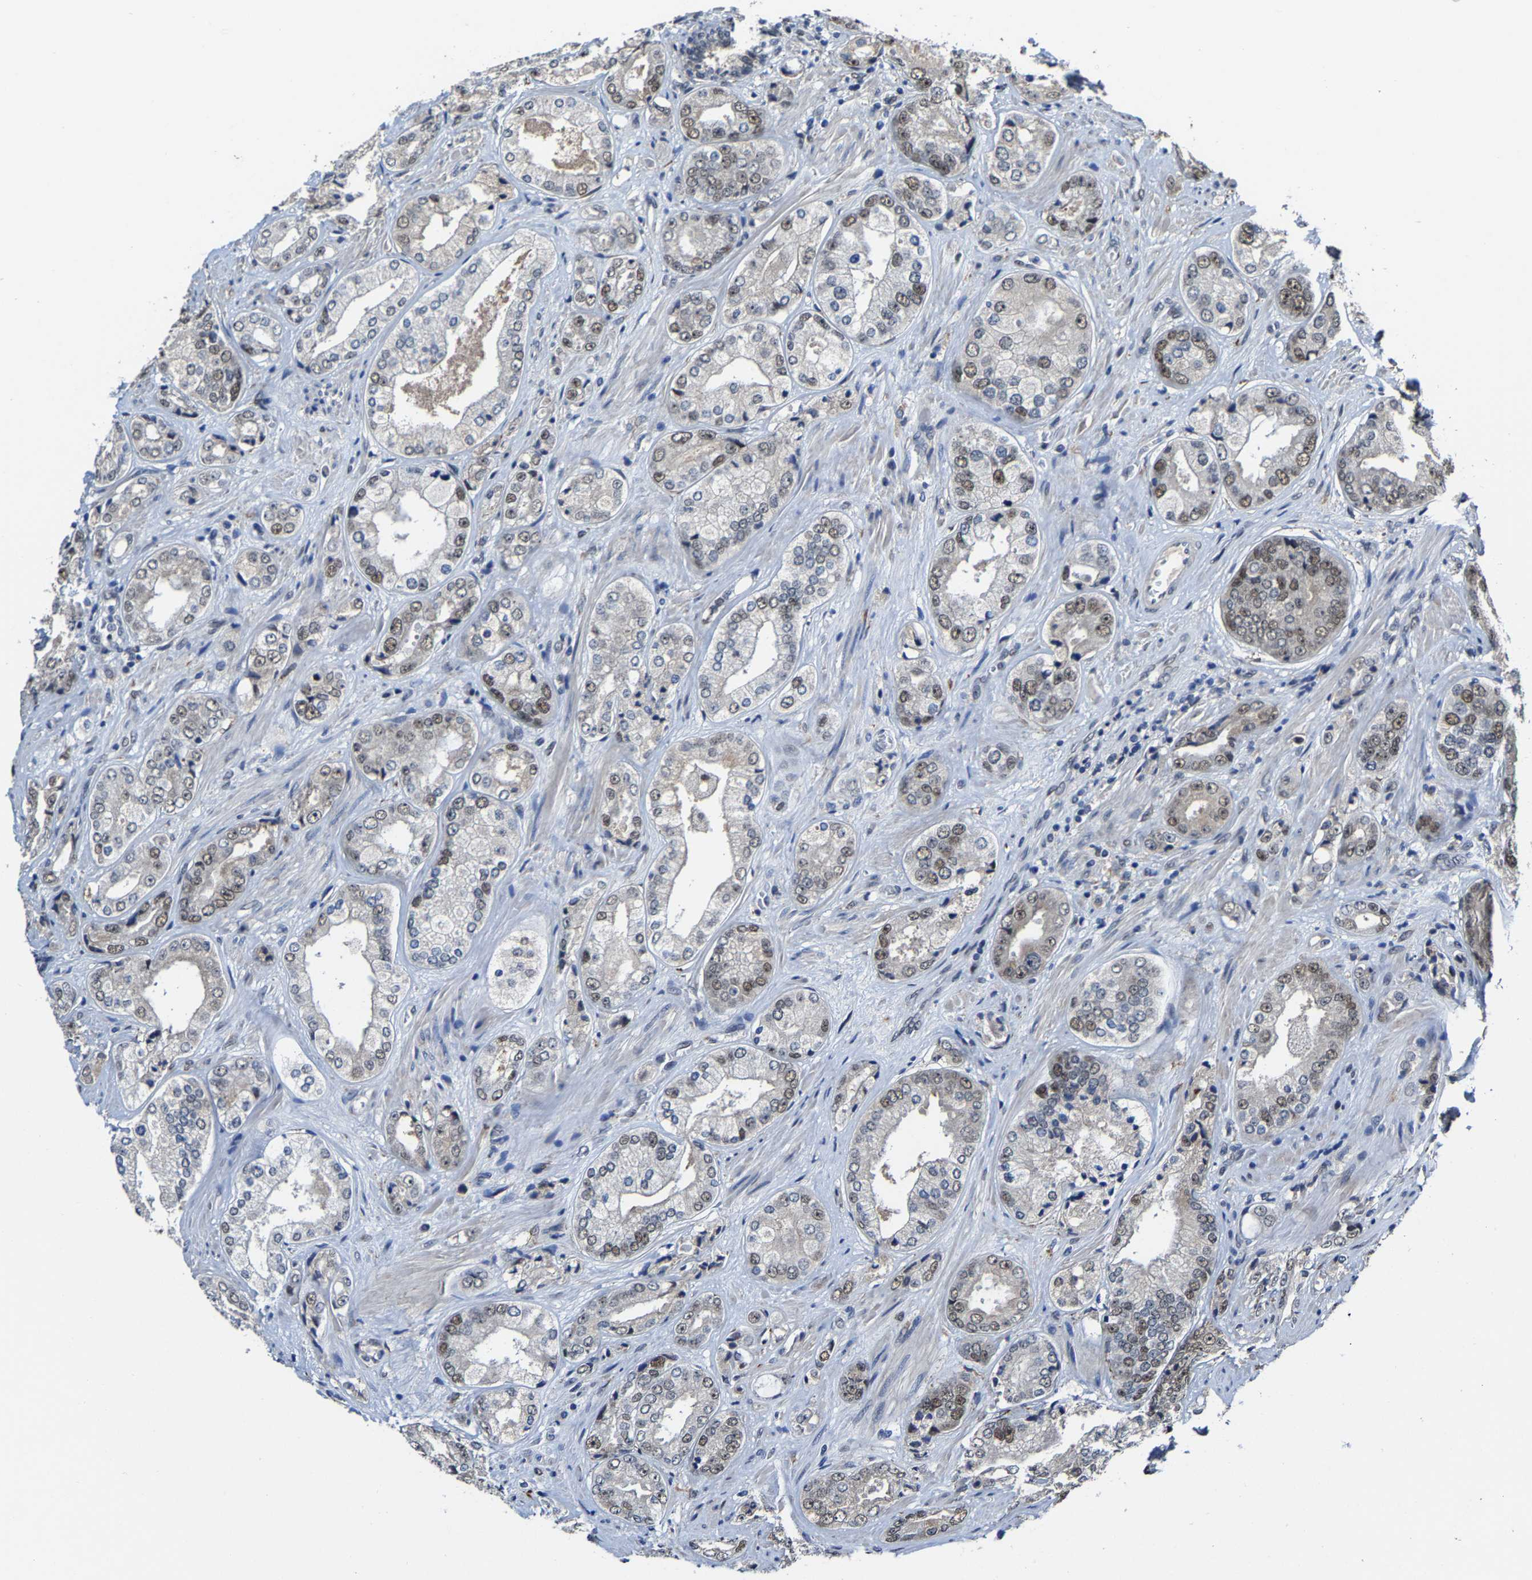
{"staining": {"intensity": "weak", "quantity": "25%-75%", "location": "nuclear"}, "tissue": "prostate cancer", "cell_type": "Tumor cells", "image_type": "cancer", "snomed": [{"axis": "morphology", "description": "Adenocarcinoma, High grade"}, {"axis": "topography", "description": "Prostate"}], "caption": "Prostate cancer (high-grade adenocarcinoma) stained with a protein marker exhibits weak staining in tumor cells.", "gene": "METTL1", "patient": {"sex": "male", "age": 61}}